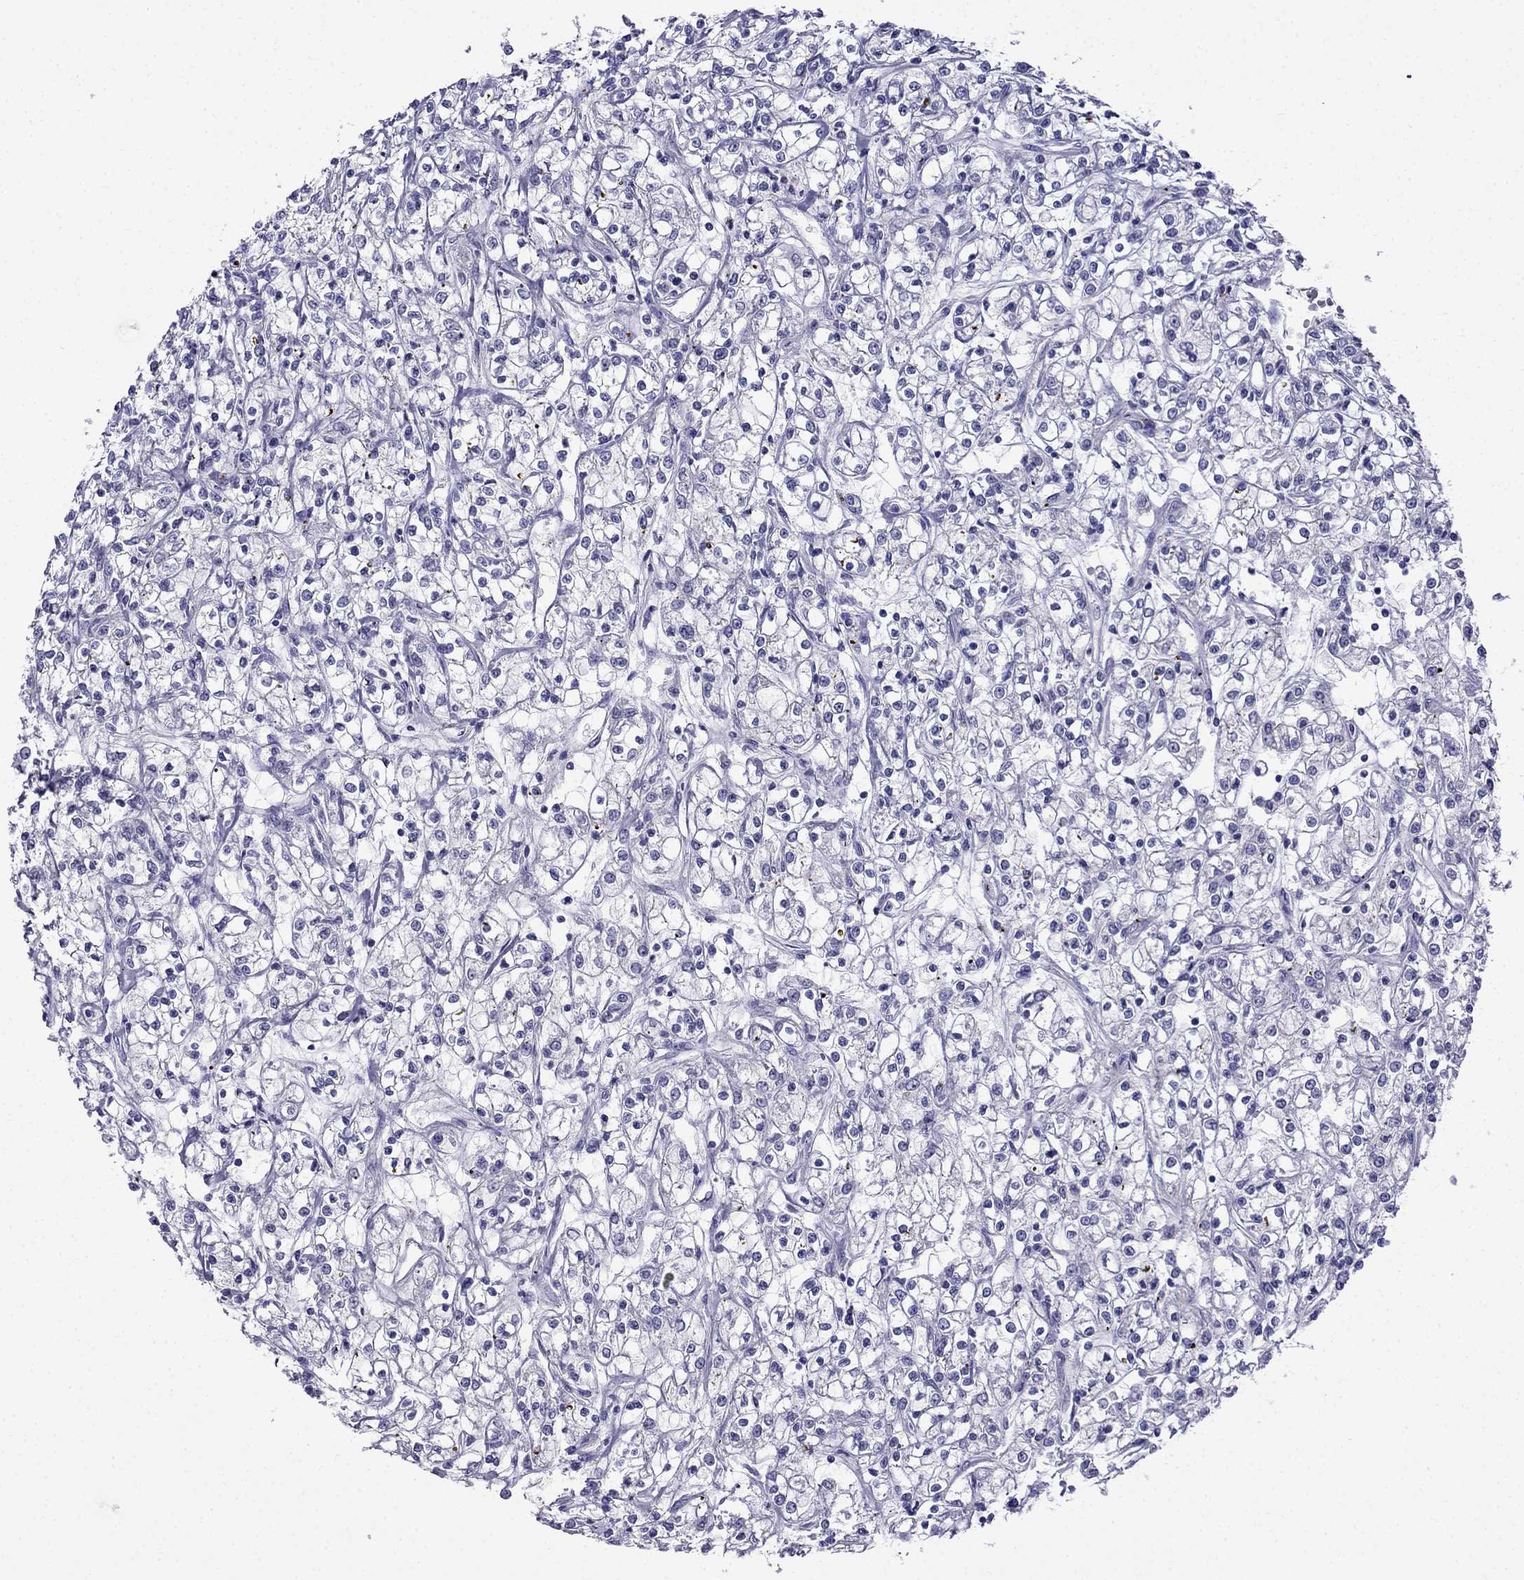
{"staining": {"intensity": "negative", "quantity": "none", "location": "none"}, "tissue": "renal cancer", "cell_type": "Tumor cells", "image_type": "cancer", "snomed": [{"axis": "morphology", "description": "Adenocarcinoma, NOS"}, {"axis": "topography", "description": "Kidney"}], "caption": "Immunohistochemical staining of renal cancer demonstrates no significant staining in tumor cells.", "gene": "PATE1", "patient": {"sex": "female", "age": 59}}